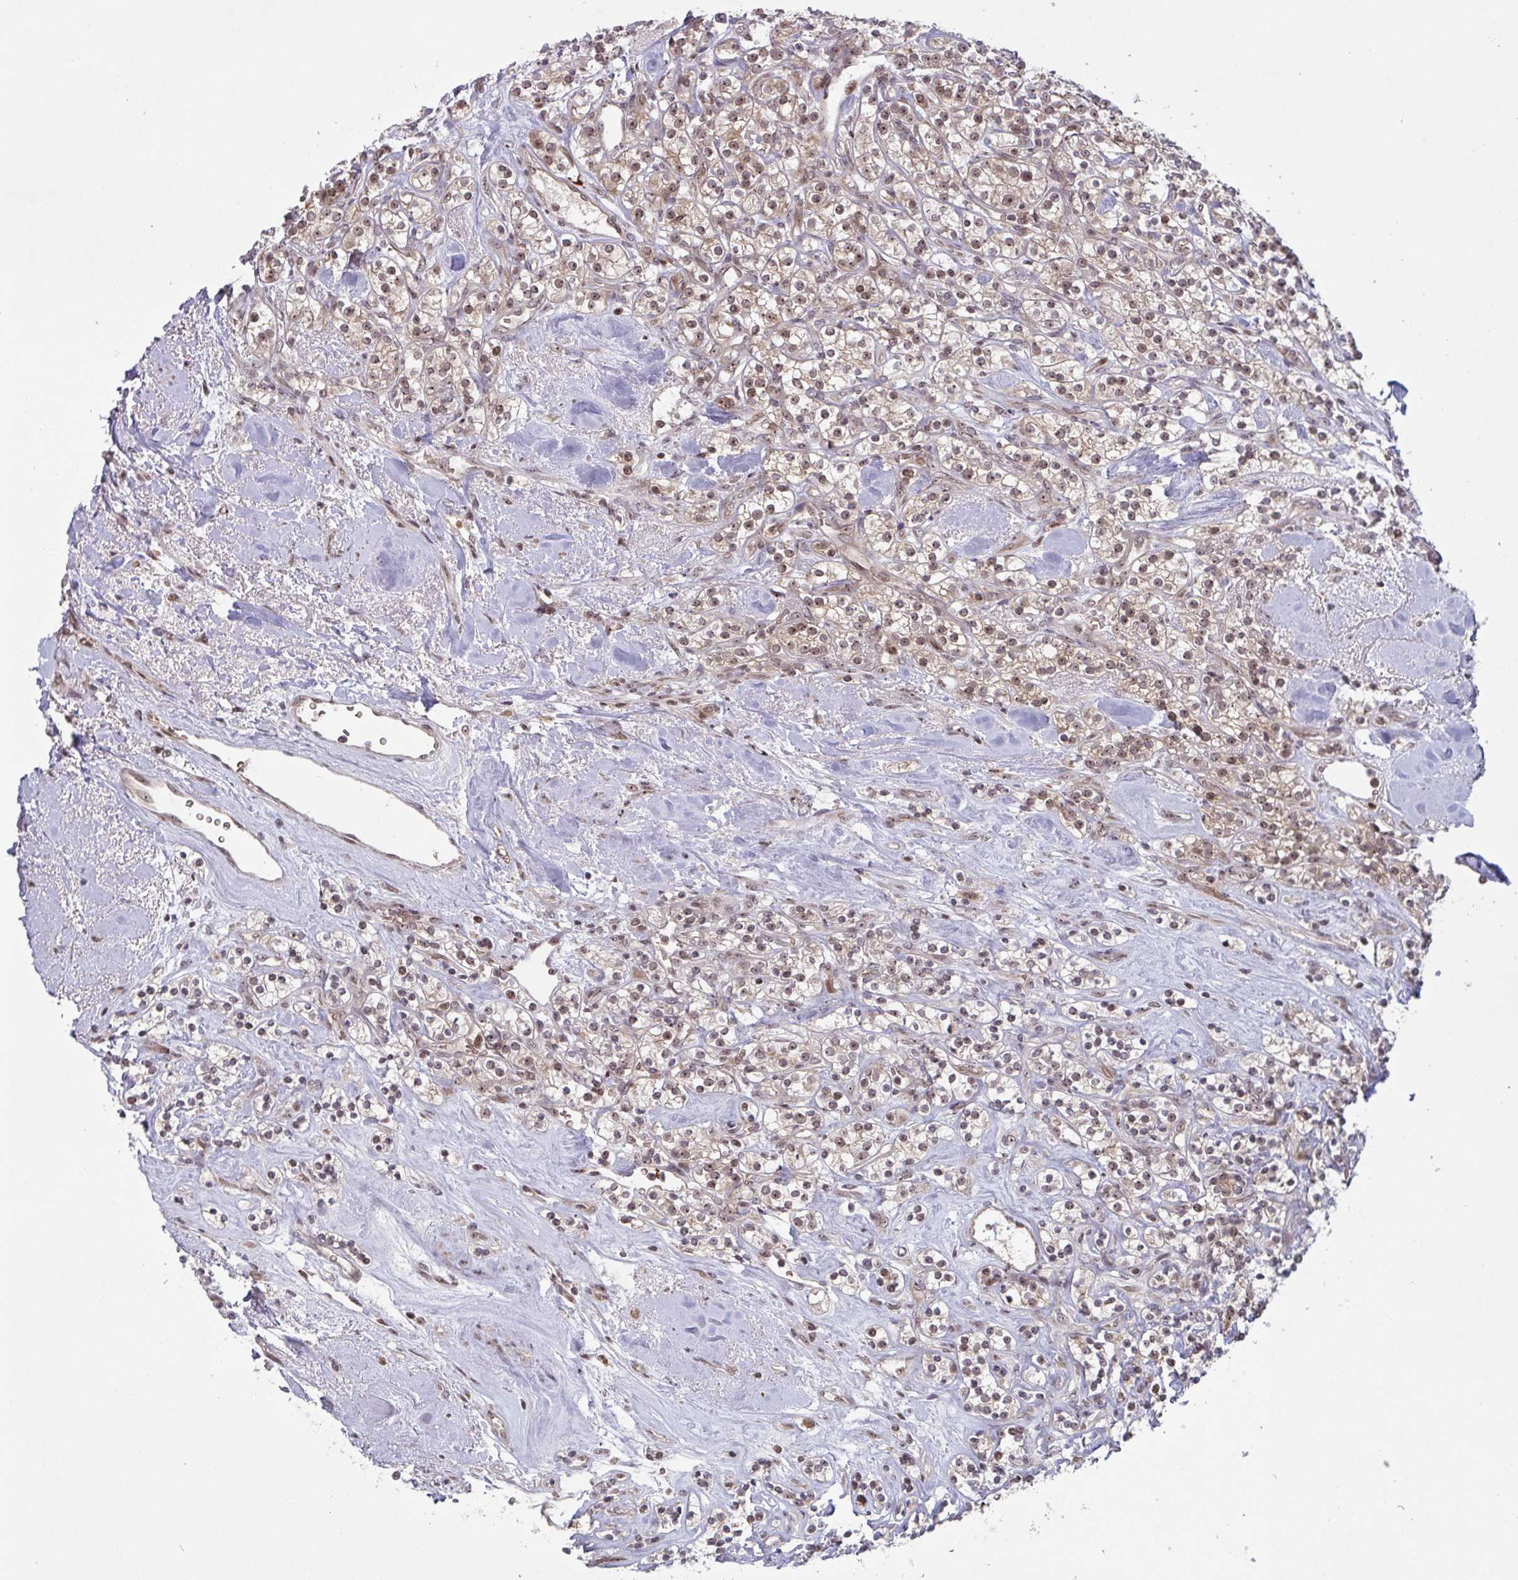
{"staining": {"intensity": "weak", "quantity": ">75%", "location": "nuclear"}, "tissue": "renal cancer", "cell_type": "Tumor cells", "image_type": "cancer", "snomed": [{"axis": "morphology", "description": "Adenocarcinoma, NOS"}, {"axis": "topography", "description": "Kidney"}], "caption": "Renal adenocarcinoma stained with immunohistochemistry displays weak nuclear positivity in about >75% of tumor cells. (IHC, brightfield microscopy, high magnification).", "gene": "NLRP13", "patient": {"sex": "male", "age": 77}}